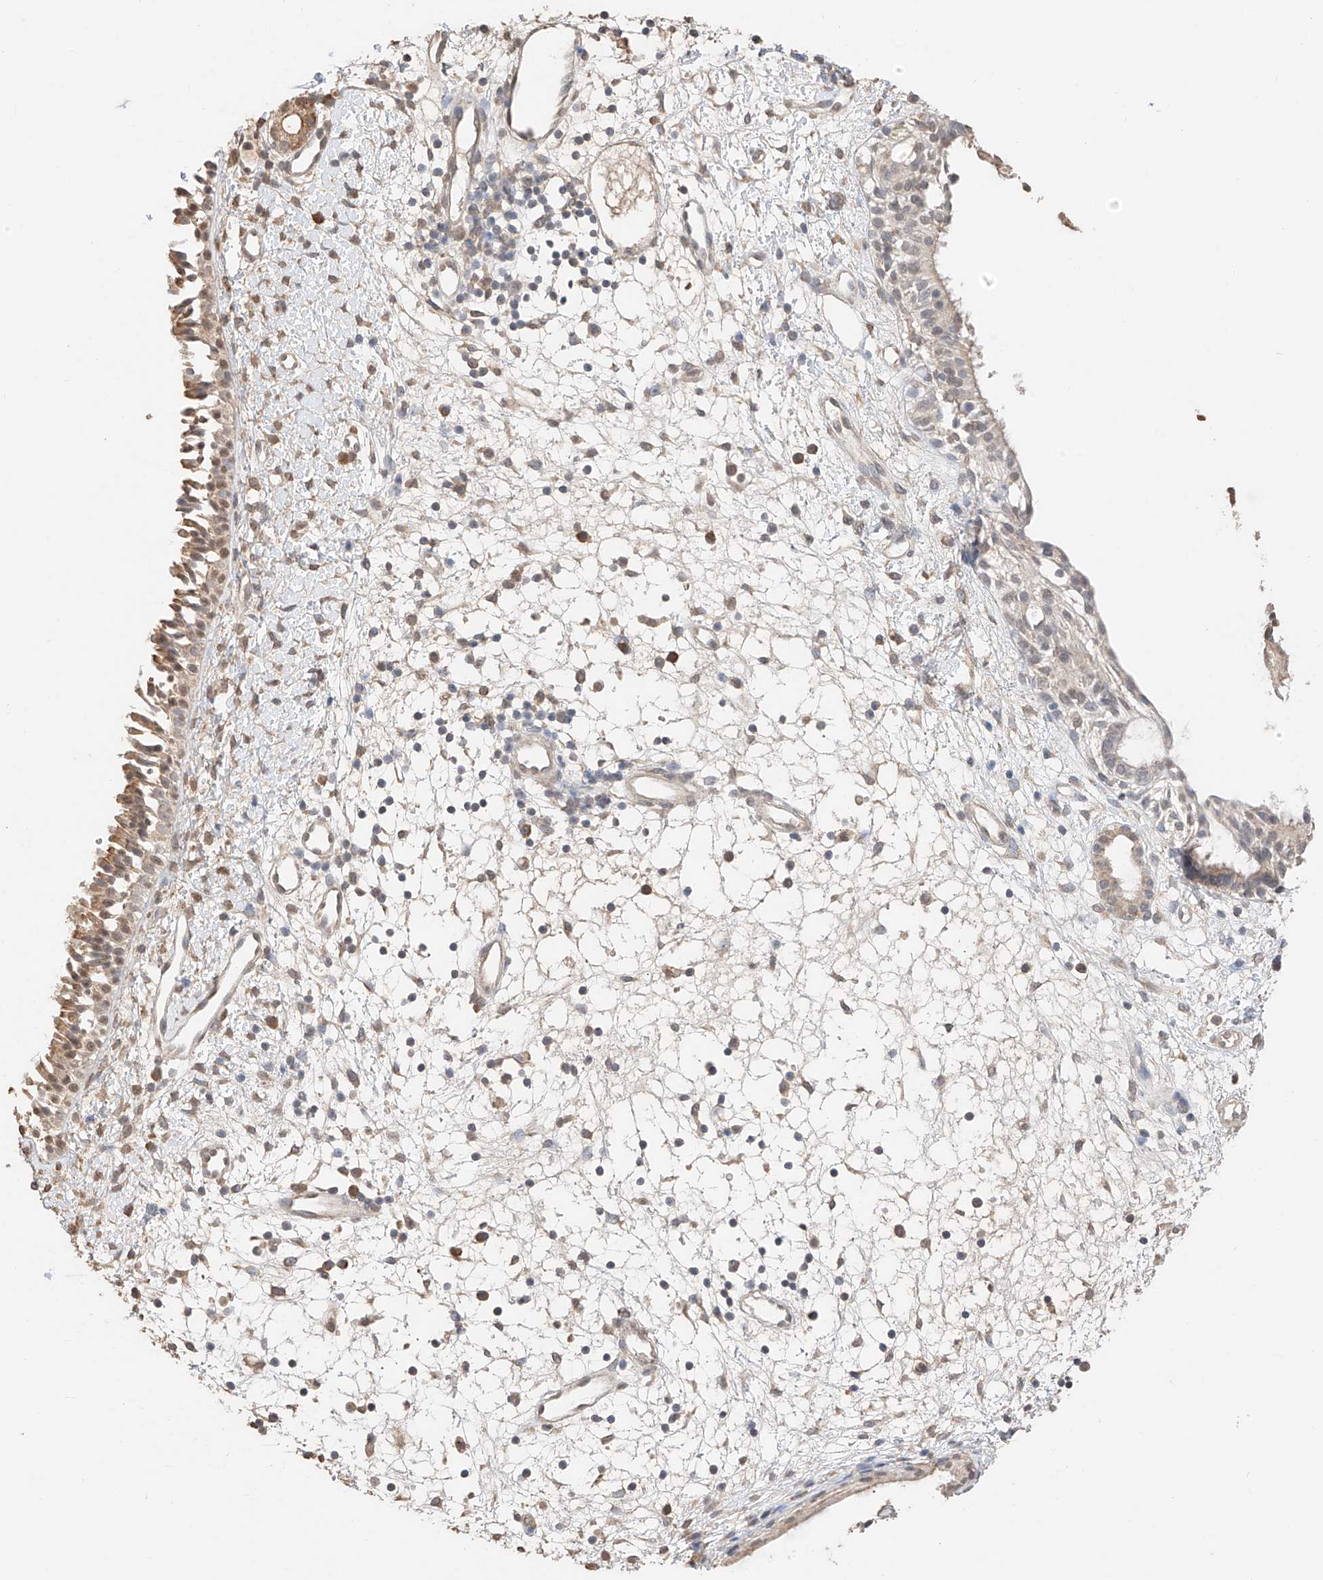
{"staining": {"intensity": "weak", "quantity": ">75%", "location": "cytoplasmic/membranous"}, "tissue": "nasopharynx", "cell_type": "Respiratory epithelial cells", "image_type": "normal", "snomed": [{"axis": "morphology", "description": "Normal tissue, NOS"}, {"axis": "topography", "description": "Nasopharynx"}], "caption": "IHC micrograph of unremarkable nasopharynx: human nasopharynx stained using immunohistochemistry (IHC) demonstrates low levels of weak protein expression localized specifically in the cytoplasmic/membranous of respiratory epithelial cells, appearing as a cytoplasmic/membranous brown color.", "gene": "IL22RA2", "patient": {"sex": "male", "age": 22}}